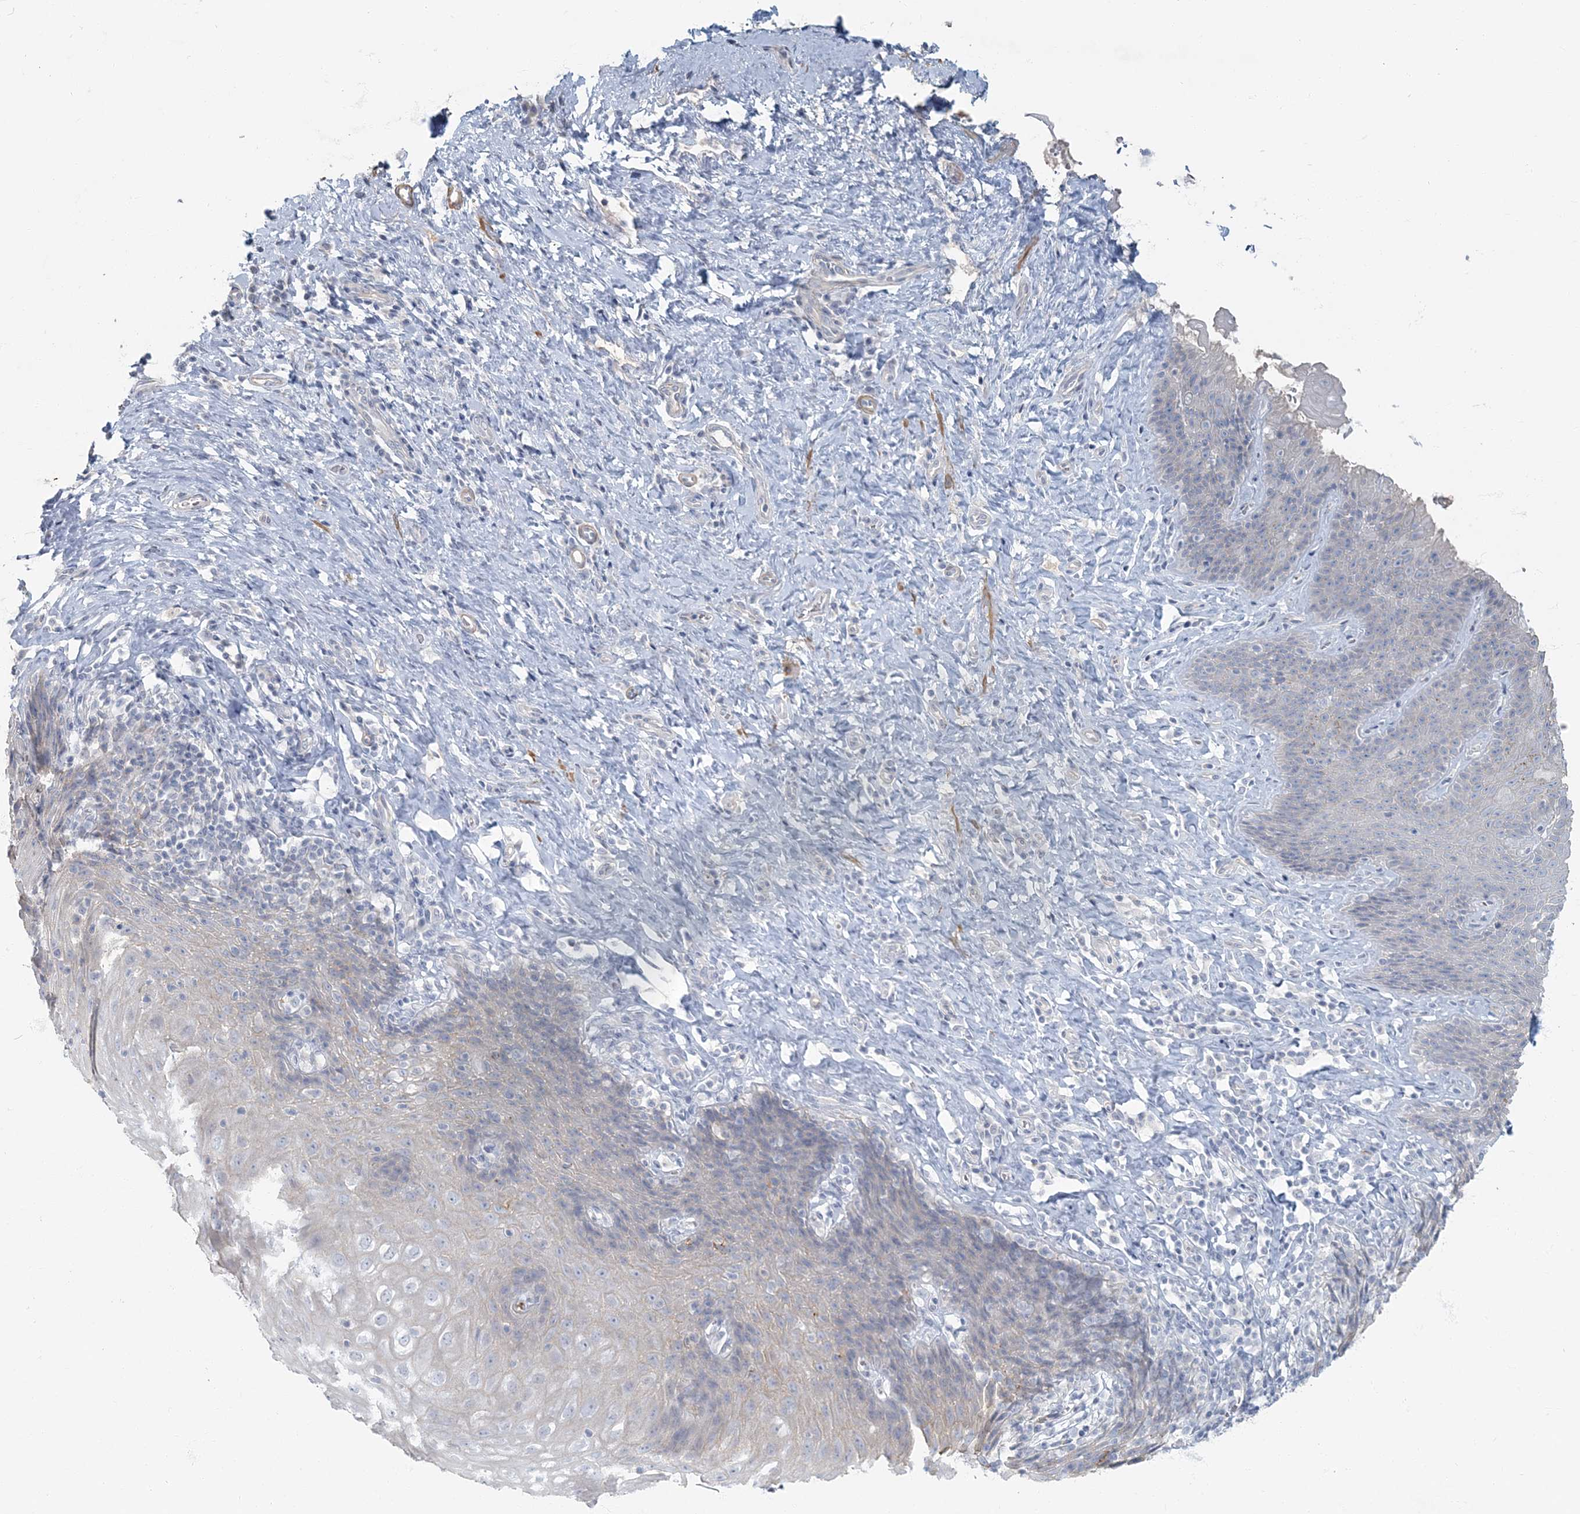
{"staining": {"intensity": "negative", "quantity": "none", "location": "none"}, "tissue": "esophagus", "cell_type": "Squamous epithelial cells", "image_type": "normal", "snomed": [{"axis": "morphology", "description": "Normal tissue, NOS"}, {"axis": "topography", "description": "Esophagus"}], "caption": "Immunohistochemistry of unremarkable human esophagus reveals no staining in squamous epithelial cells. (DAB IHC, high magnification).", "gene": "MYOT", "patient": {"sex": "female", "age": 61}}